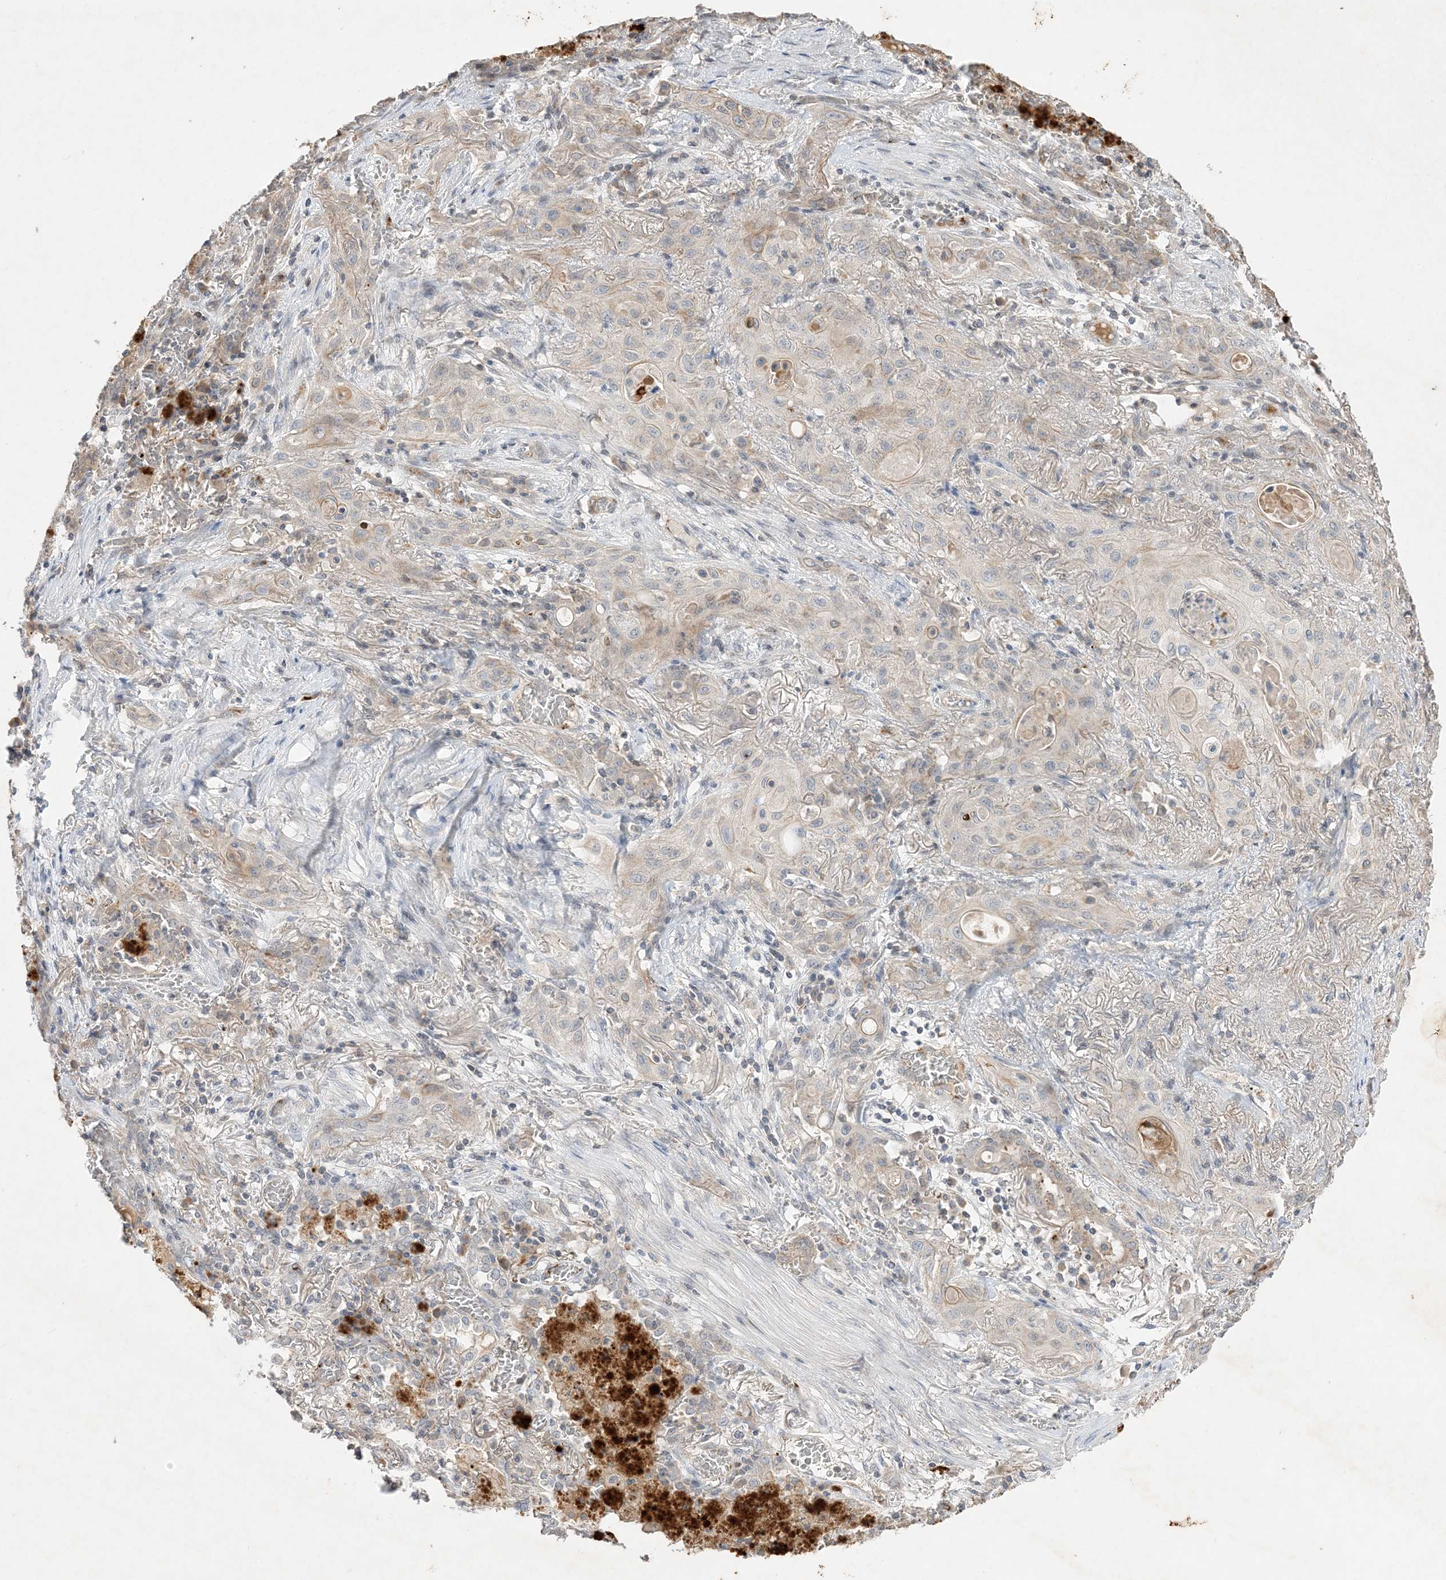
{"staining": {"intensity": "negative", "quantity": "none", "location": "none"}, "tissue": "lung cancer", "cell_type": "Tumor cells", "image_type": "cancer", "snomed": [{"axis": "morphology", "description": "Squamous cell carcinoma, NOS"}, {"axis": "topography", "description": "Lung"}], "caption": "Immunohistochemistry histopathology image of neoplastic tissue: human lung squamous cell carcinoma stained with DAB reveals no significant protein positivity in tumor cells.", "gene": "PRSS36", "patient": {"sex": "female", "age": 47}}